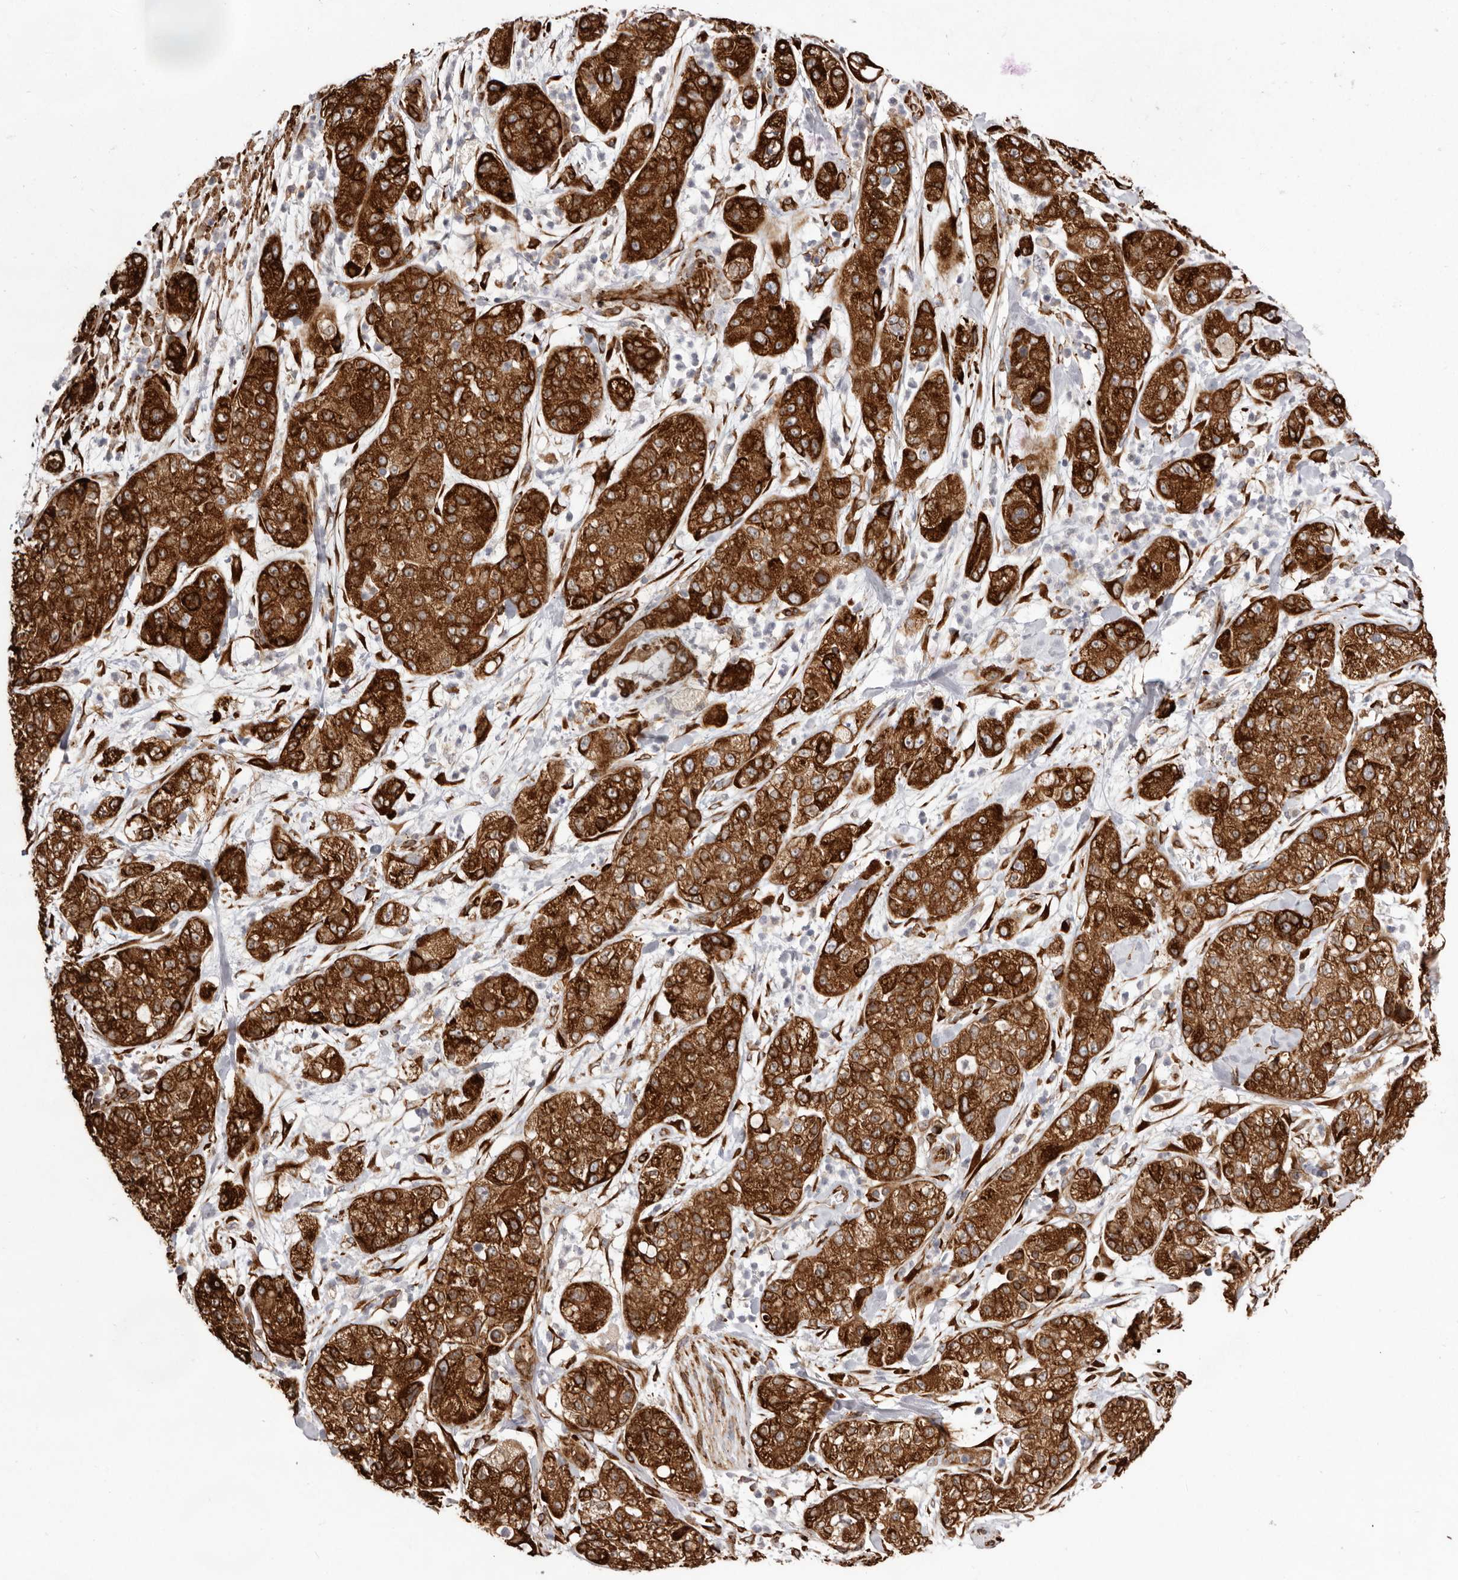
{"staining": {"intensity": "strong", "quantity": ">75%", "location": "cytoplasmic/membranous"}, "tissue": "pancreatic cancer", "cell_type": "Tumor cells", "image_type": "cancer", "snomed": [{"axis": "morphology", "description": "Adenocarcinoma, NOS"}, {"axis": "topography", "description": "Pancreas"}], "caption": "A brown stain labels strong cytoplasmic/membranous expression of a protein in pancreatic adenocarcinoma tumor cells. Nuclei are stained in blue.", "gene": "WDTC1", "patient": {"sex": "female", "age": 78}}